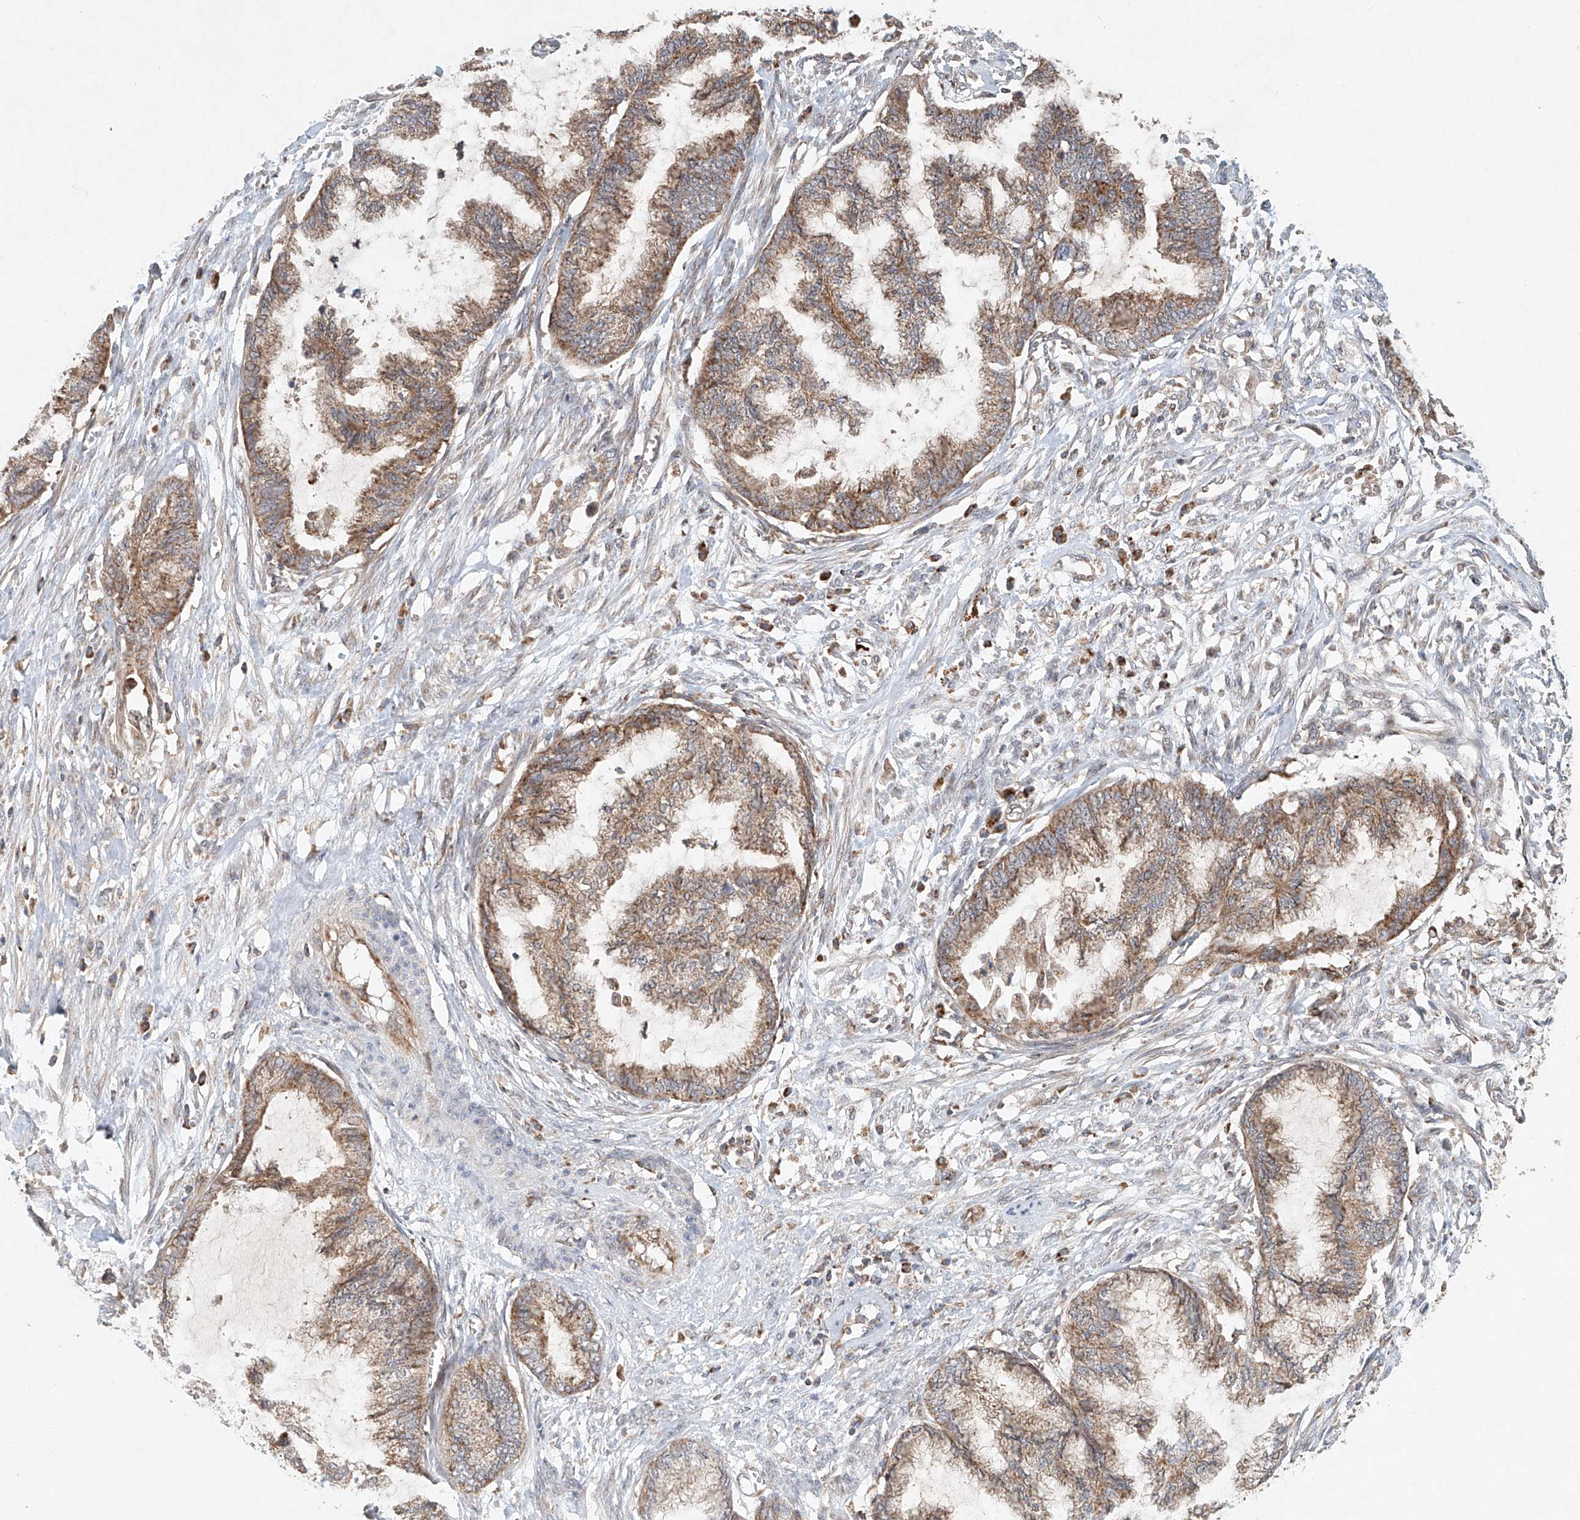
{"staining": {"intensity": "weak", "quantity": ">75%", "location": "cytoplasmic/membranous"}, "tissue": "endometrial cancer", "cell_type": "Tumor cells", "image_type": "cancer", "snomed": [{"axis": "morphology", "description": "Adenocarcinoma, NOS"}, {"axis": "topography", "description": "Endometrium"}], "caption": "Human endometrial cancer (adenocarcinoma) stained with a protein marker reveals weak staining in tumor cells.", "gene": "DCAF11", "patient": {"sex": "female", "age": 86}}